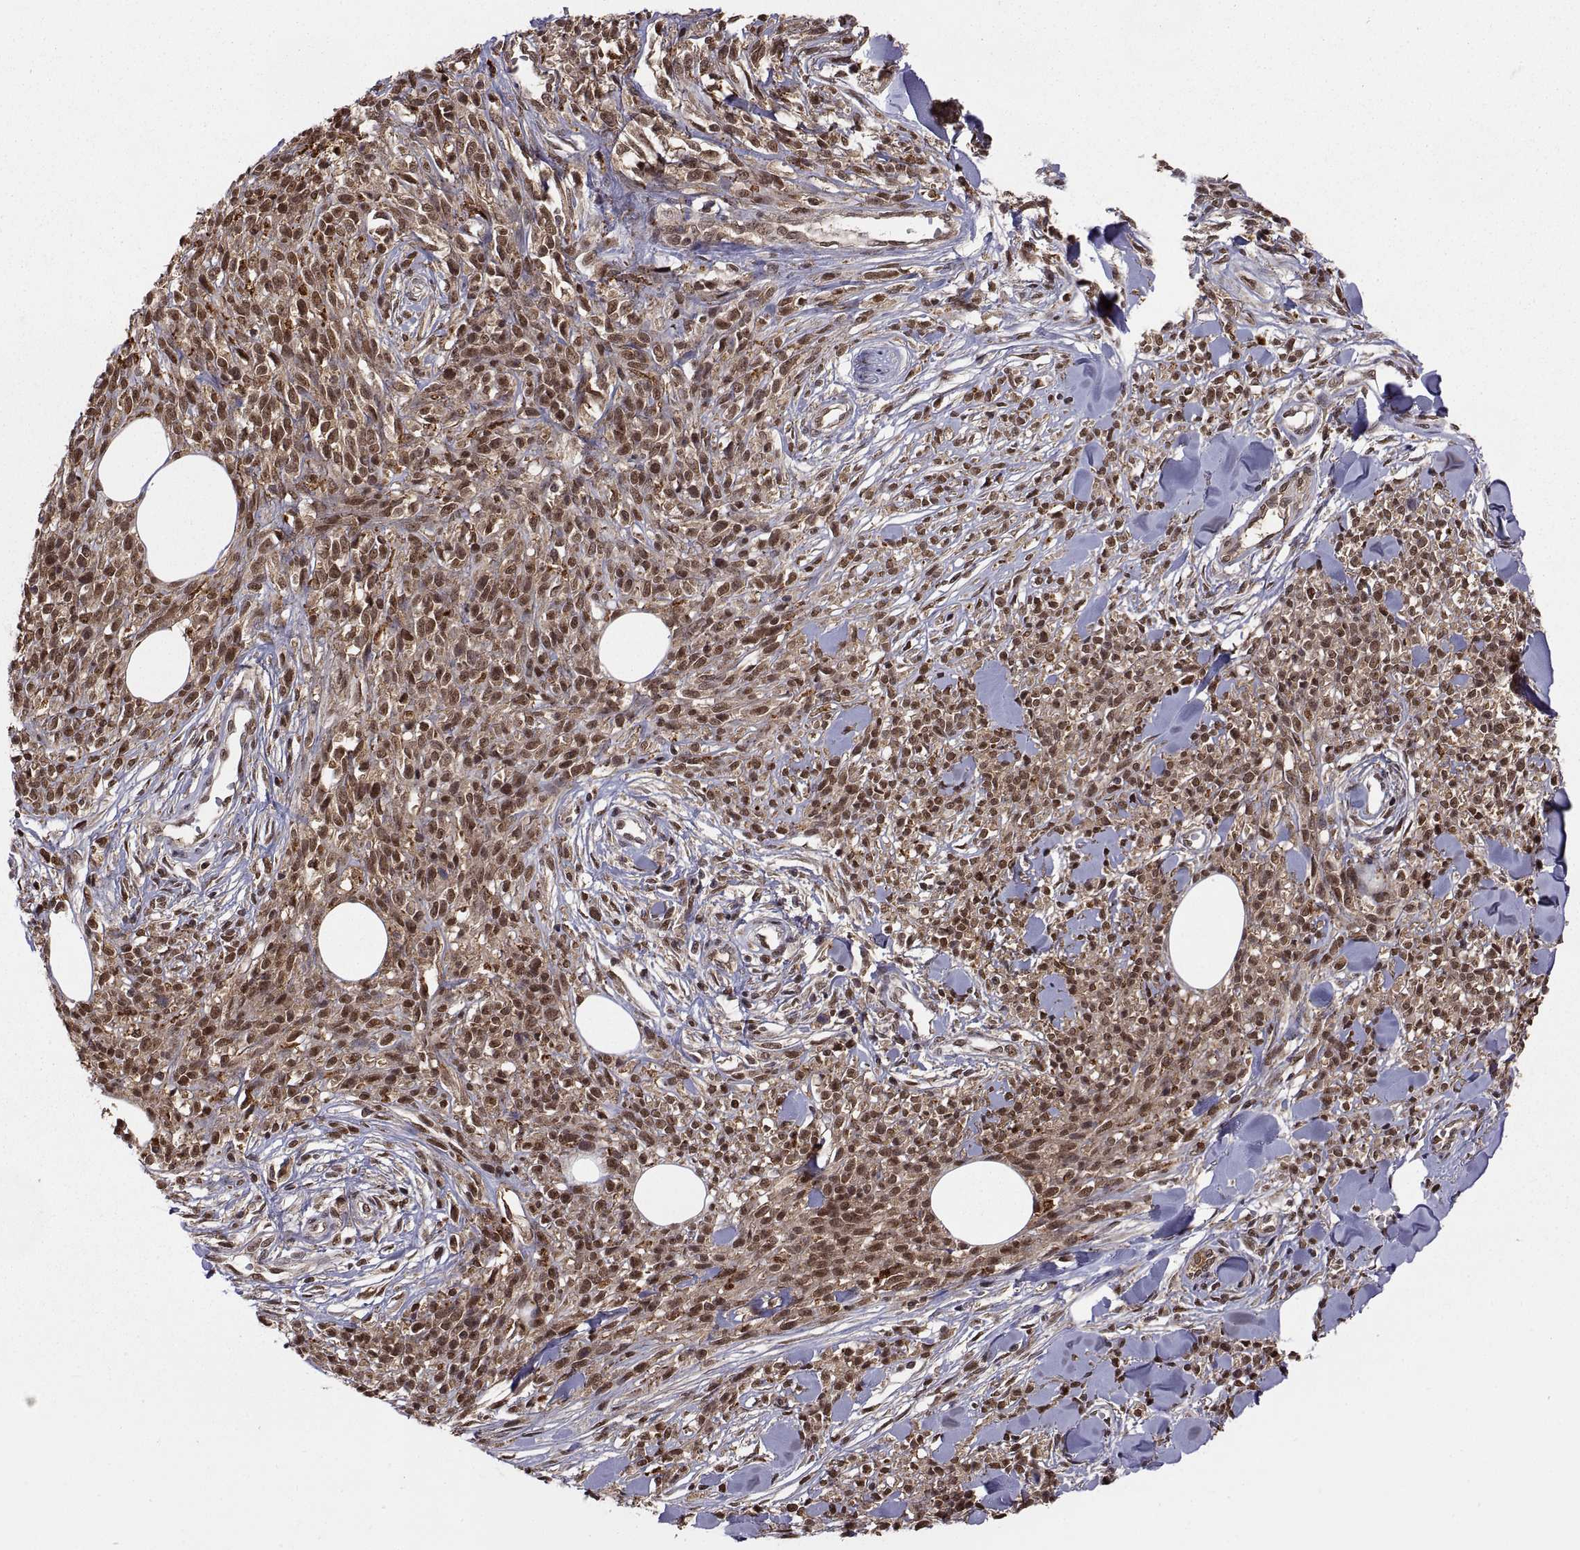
{"staining": {"intensity": "moderate", "quantity": ">75%", "location": "cytoplasmic/membranous,nuclear"}, "tissue": "melanoma", "cell_type": "Tumor cells", "image_type": "cancer", "snomed": [{"axis": "morphology", "description": "Malignant melanoma, NOS"}, {"axis": "topography", "description": "Skin"}, {"axis": "topography", "description": "Skin of trunk"}], "caption": "Immunohistochemistry micrograph of melanoma stained for a protein (brown), which exhibits medium levels of moderate cytoplasmic/membranous and nuclear staining in about >75% of tumor cells.", "gene": "PSMC2", "patient": {"sex": "male", "age": 74}}